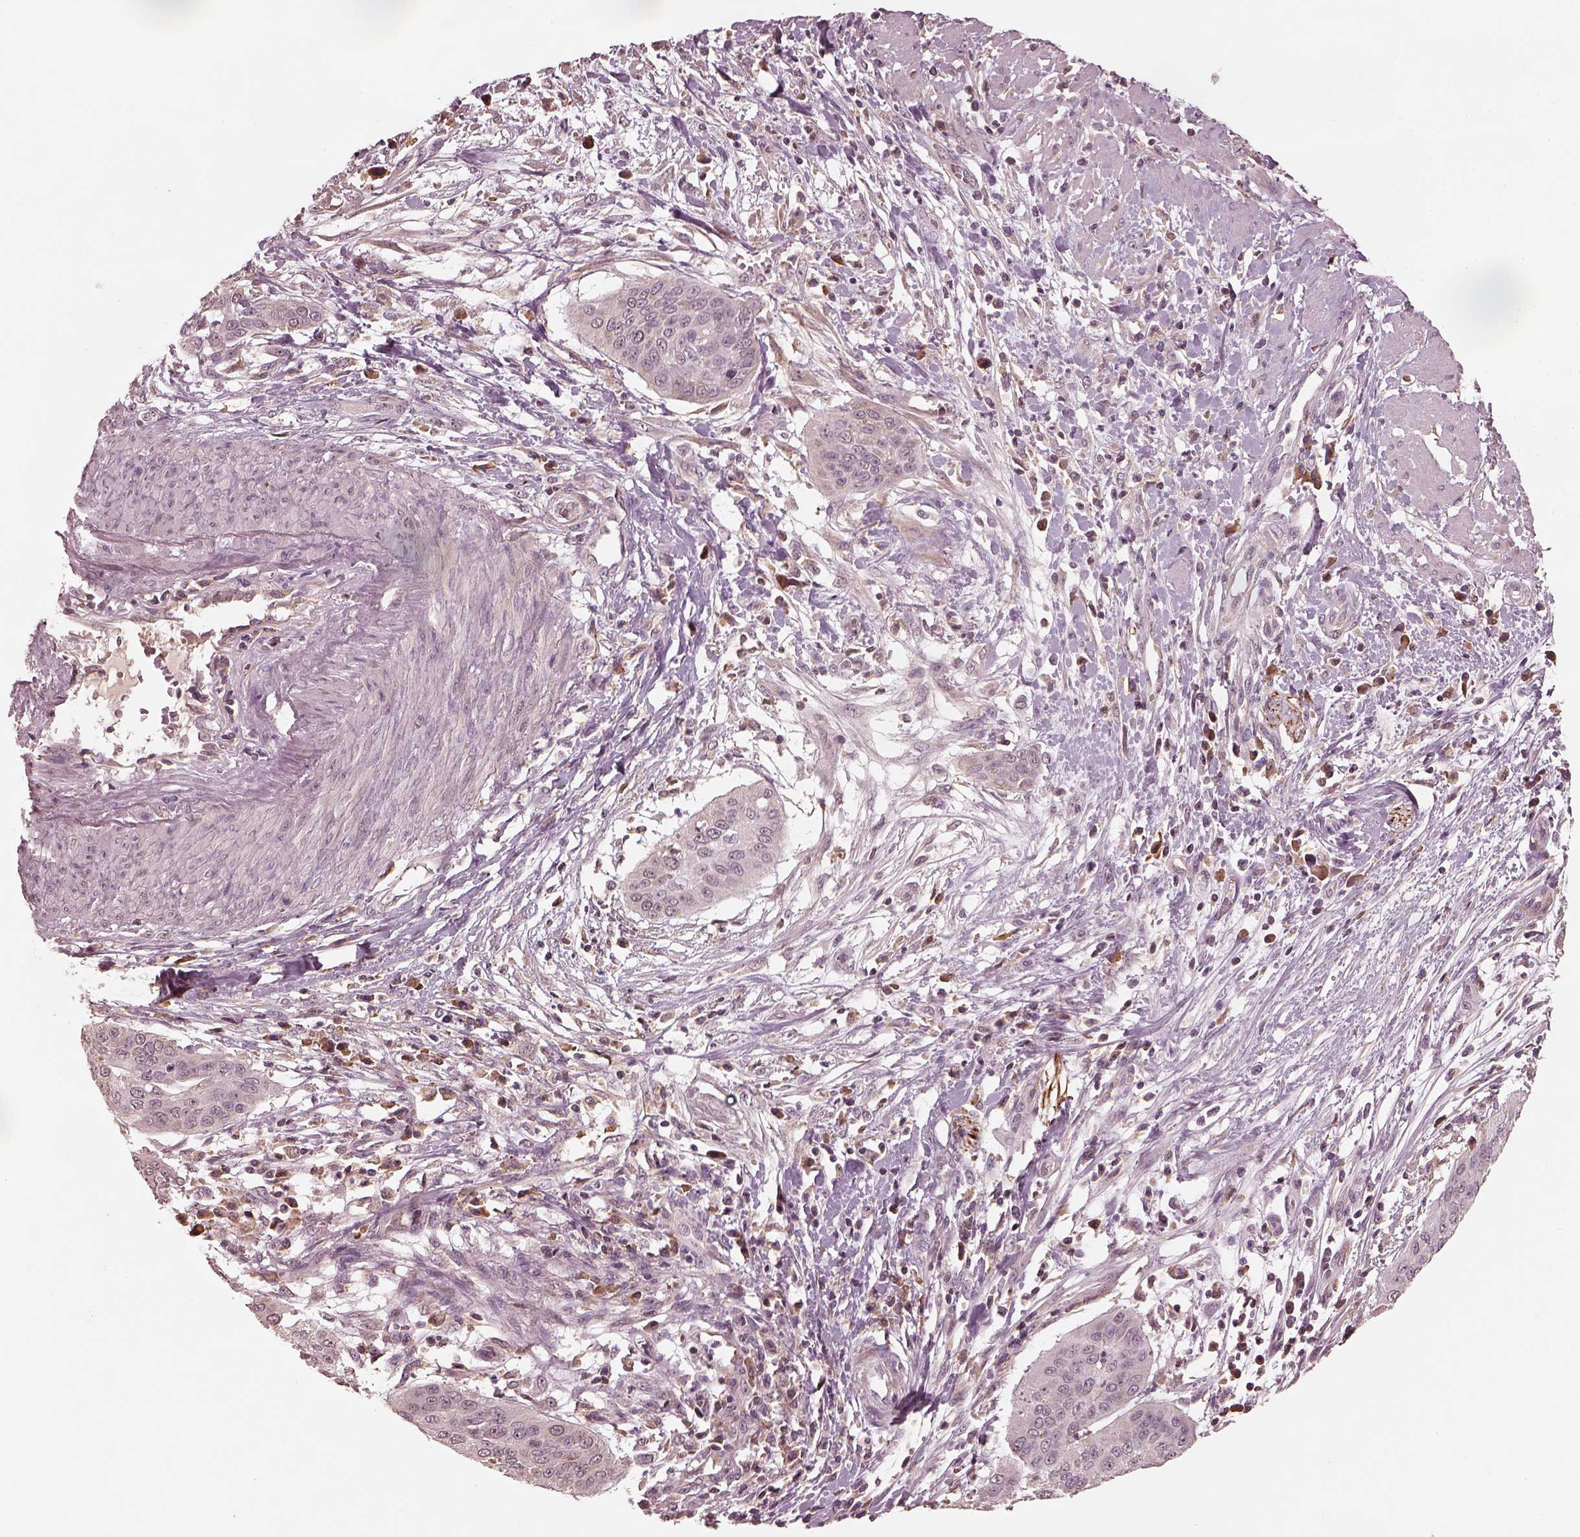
{"staining": {"intensity": "negative", "quantity": "none", "location": "none"}, "tissue": "cervical cancer", "cell_type": "Tumor cells", "image_type": "cancer", "snomed": [{"axis": "morphology", "description": "Squamous cell carcinoma, NOS"}, {"axis": "topography", "description": "Cervix"}], "caption": "DAB immunohistochemical staining of human cervical cancer shows no significant positivity in tumor cells. The staining is performed using DAB brown chromogen with nuclei counter-stained in using hematoxylin.", "gene": "CALR3", "patient": {"sex": "female", "age": 39}}